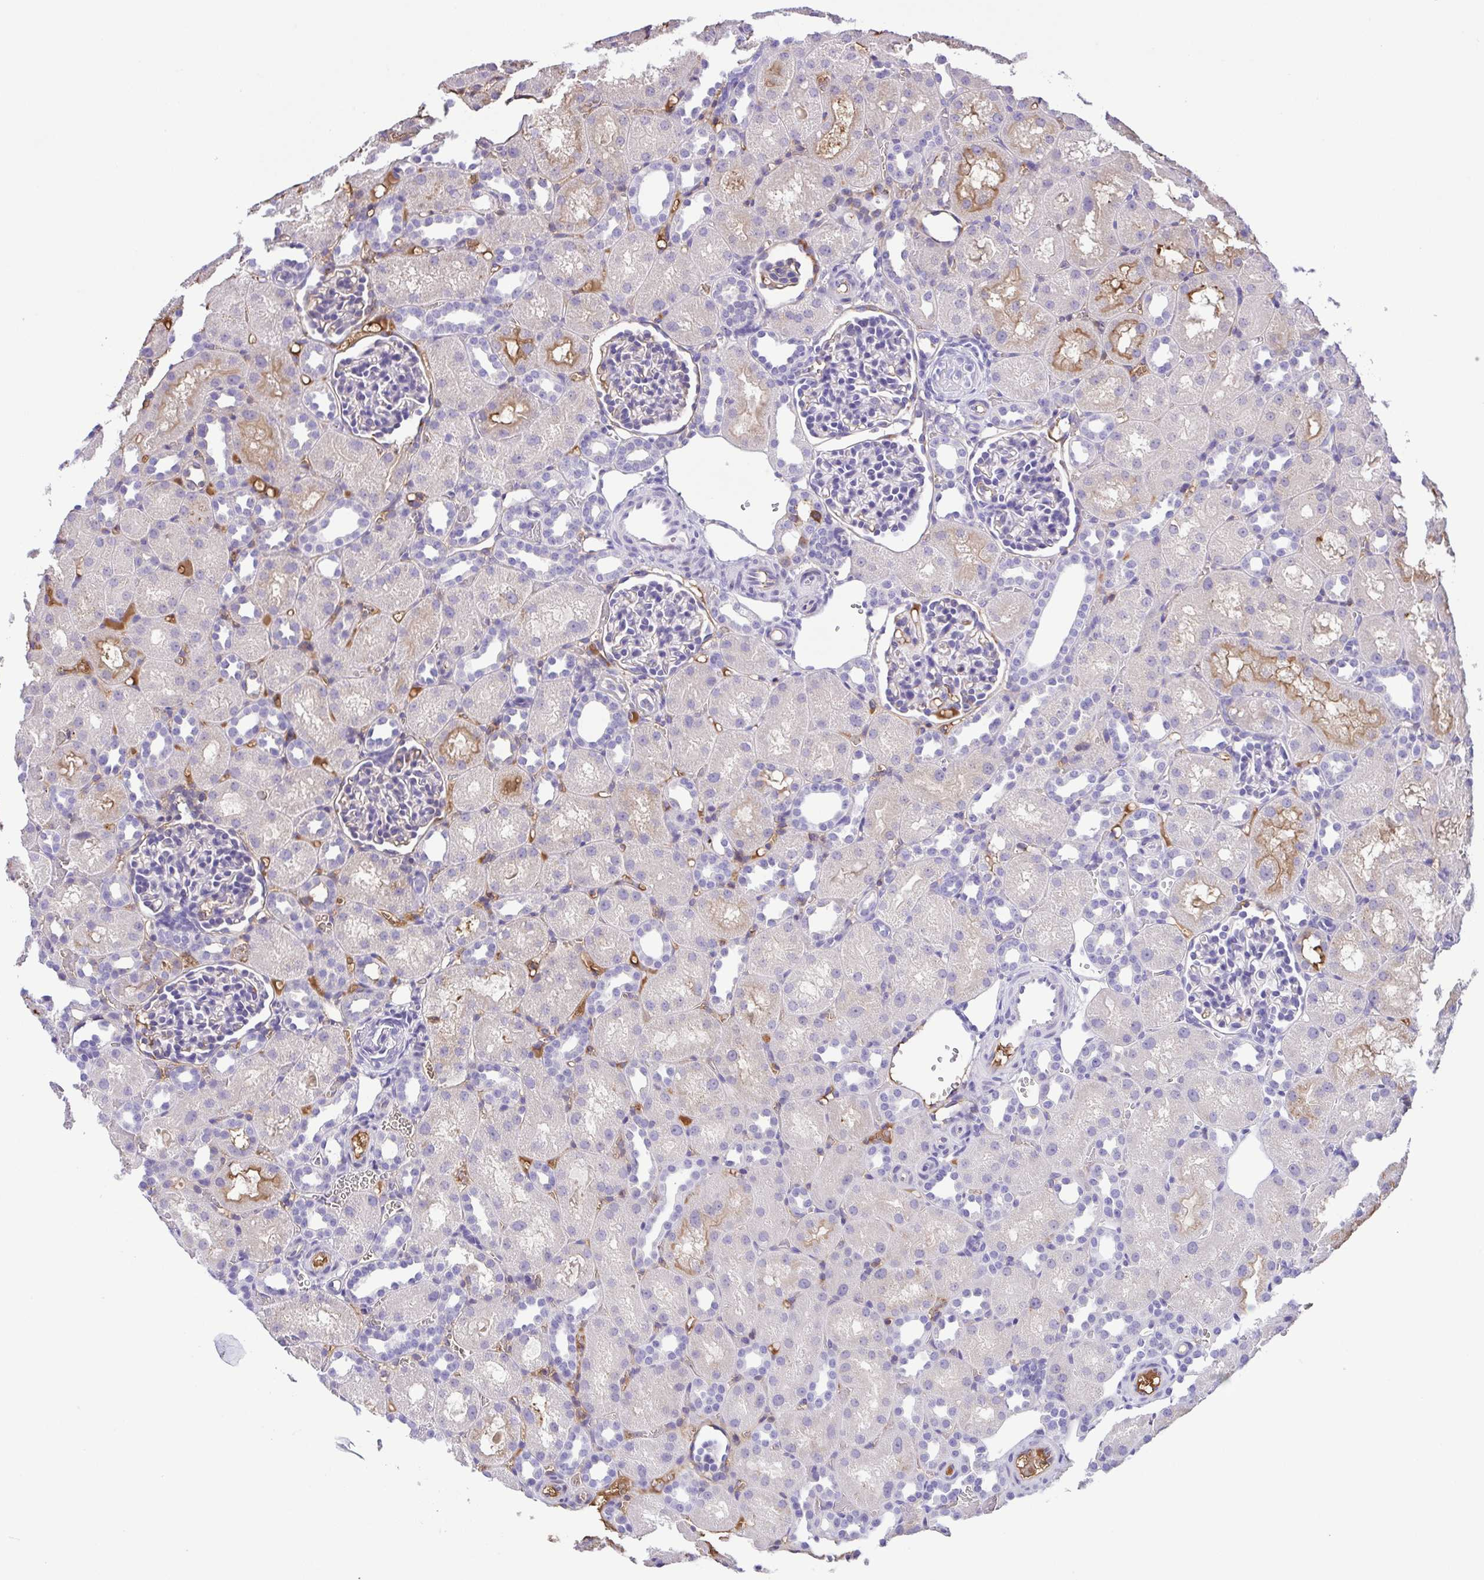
{"staining": {"intensity": "negative", "quantity": "none", "location": "none"}, "tissue": "kidney", "cell_type": "Cells in glomeruli", "image_type": "normal", "snomed": [{"axis": "morphology", "description": "Normal tissue, NOS"}, {"axis": "topography", "description": "Kidney"}], "caption": "Image shows no protein expression in cells in glomeruli of normal kidney. The staining is performed using DAB (3,3'-diaminobenzidine) brown chromogen with nuclei counter-stained in using hematoxylin.", "gene": "IGFL1", "patient": {"sex": "male", "age": 1}}